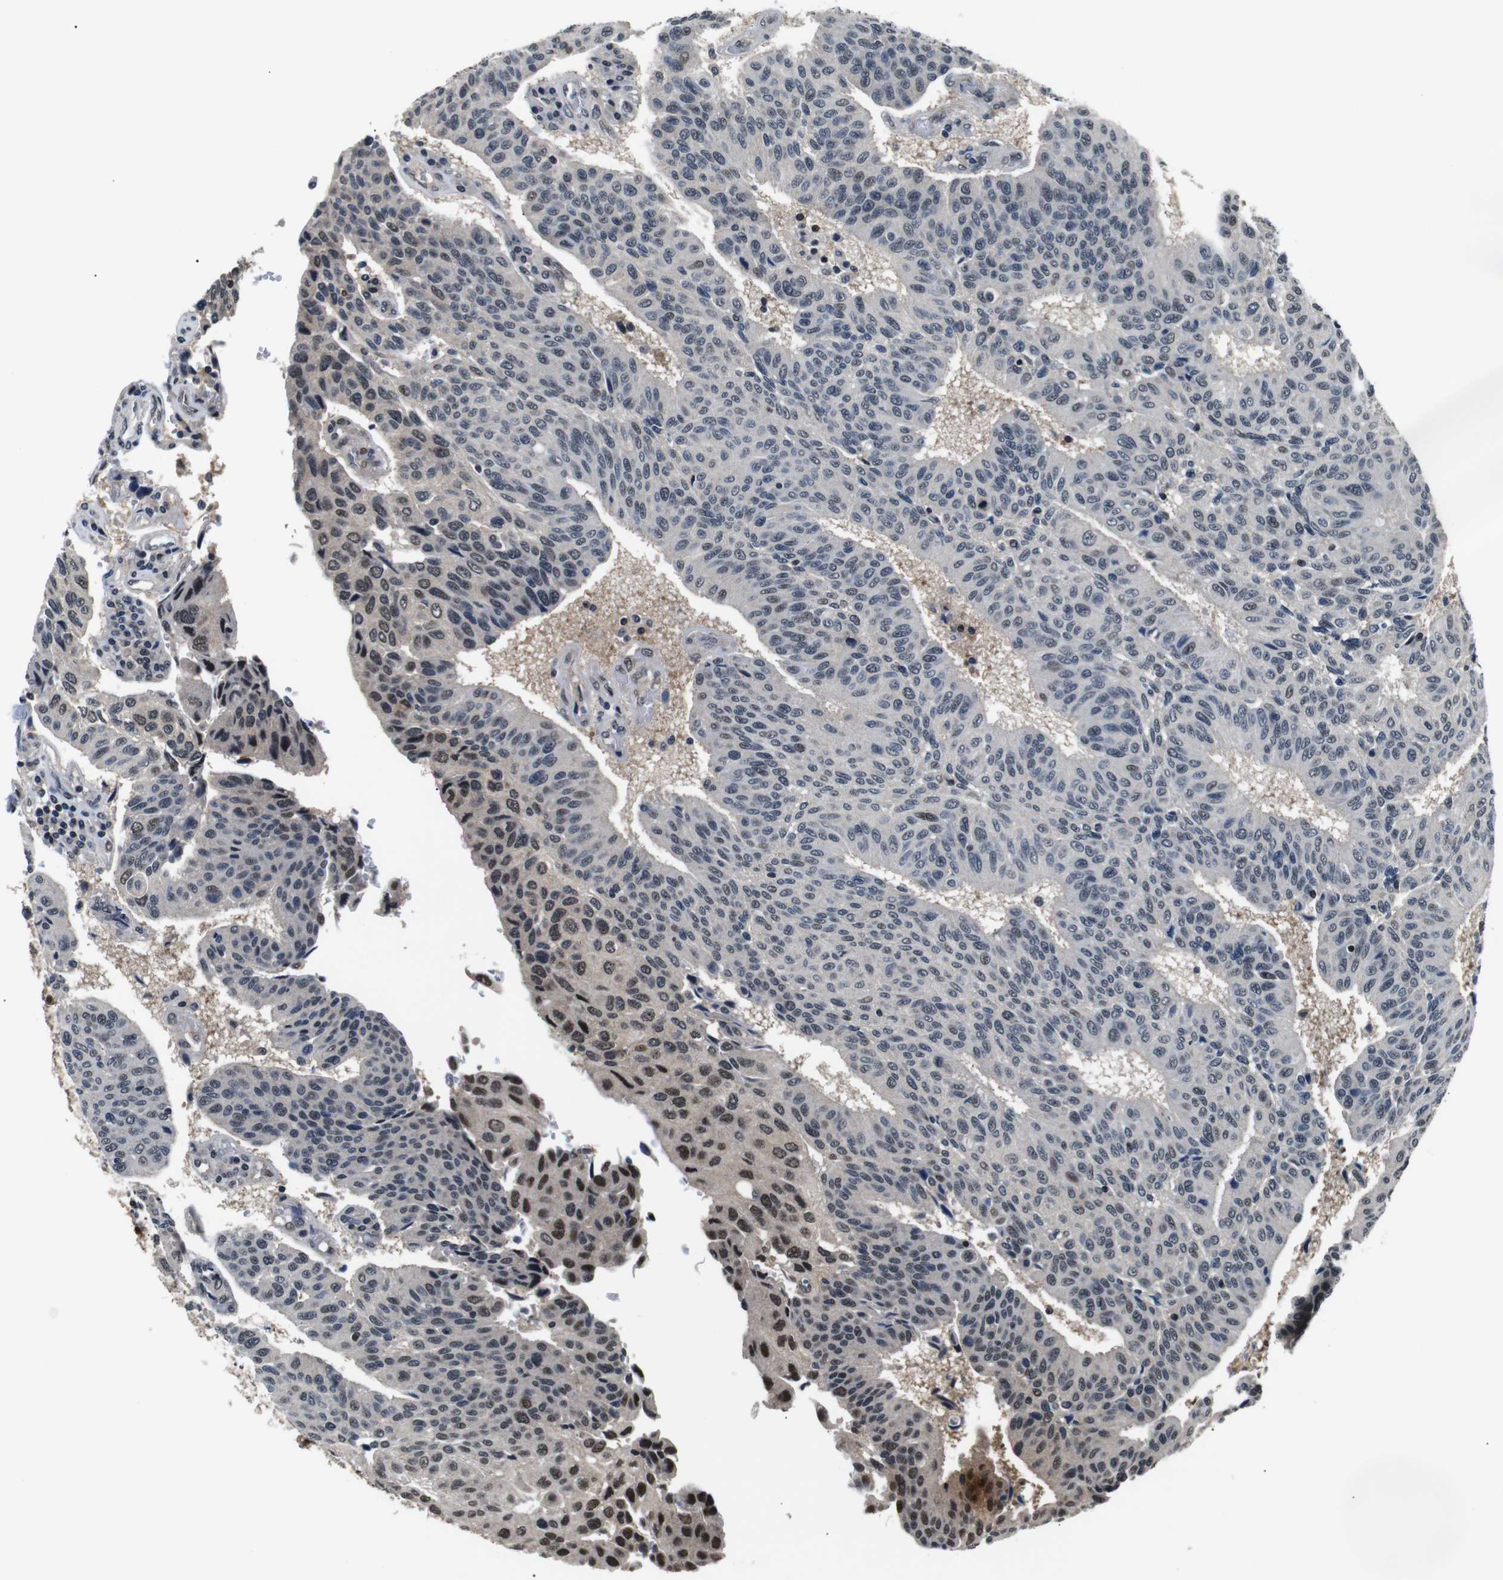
{"staining": {"intensity": "strong", "quantity": "<25%", "location": "cytoplasmic/membranous,nuclear"}, "tissue": "urothelial cancer", "cell_type": "Tumor cells", "image_type": "cancer", "snomed": [{"axis": "morphology", "description": "Urothelial carcinoma, High grade"}, {"axis": "topography", "description": "Urinary bladder"}], "caption": "Protein expression analysis of human high-grade urothelial carcinoma reveals strong cytoplasmic/membranous and nuclear expression in approximately <25% of tumor cells.", "gene": "SKP1", "patient": {"sex": "male", "age": 66}}